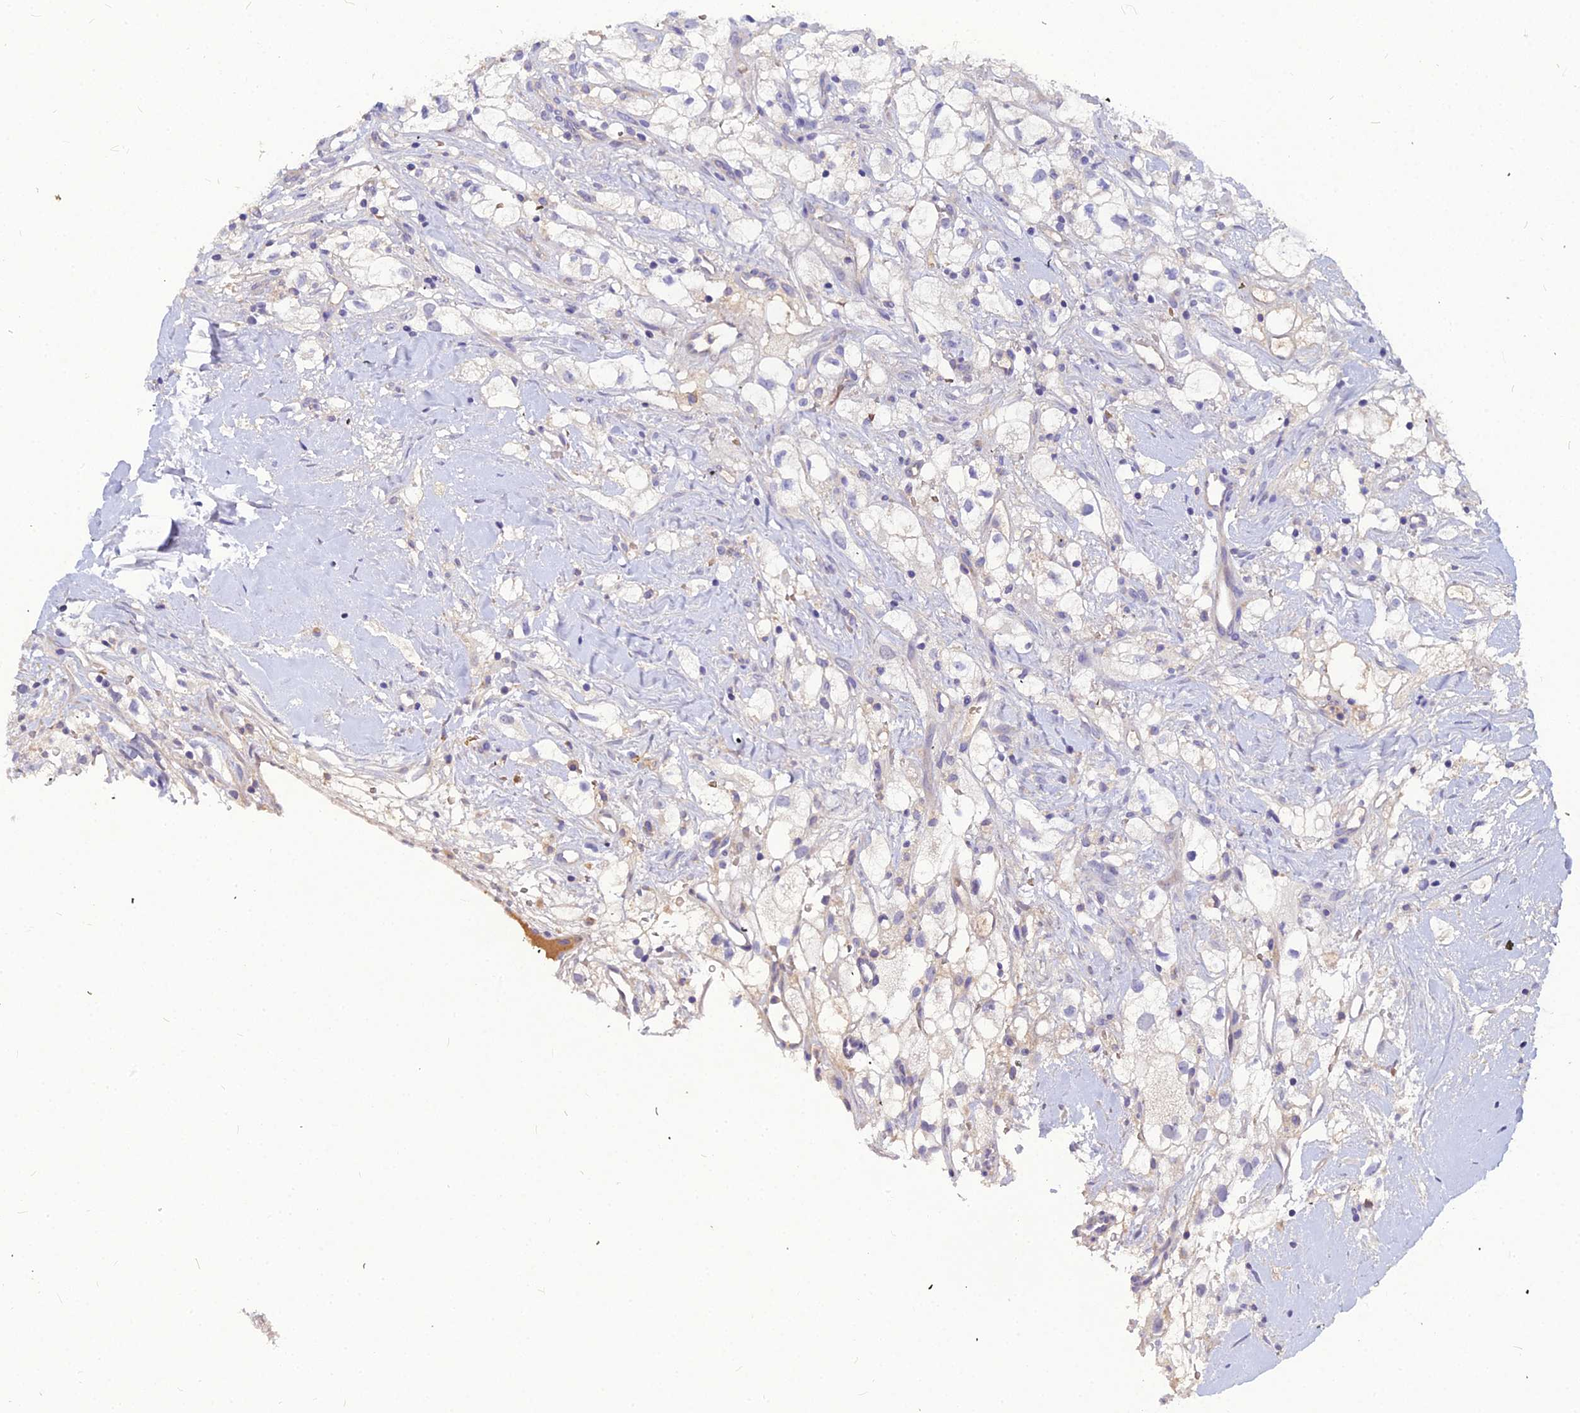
{"staining": {"intensity": "negative", "quantity": "none", "location": "none"}, "tissue": "renal cancer", "cell_type": "Tumor cells", "image_type": "cancer", "snomed": [{"axis": "morphology", "description": "Adenocarcinoma, NOS"}, {"axis": "topography", "description": "Kidney"}], "caption": "There is no significant positivity in tumor cells of renal adenocarcinoma. Brightfield microscopy of IHC stained with DAB (3,3'-diaminobenzidine) (brown) and hematoxylin (blue), captured at high magnification.", "gene": "DMRTA1", "patient": {"sex": "male", "age": 59}}